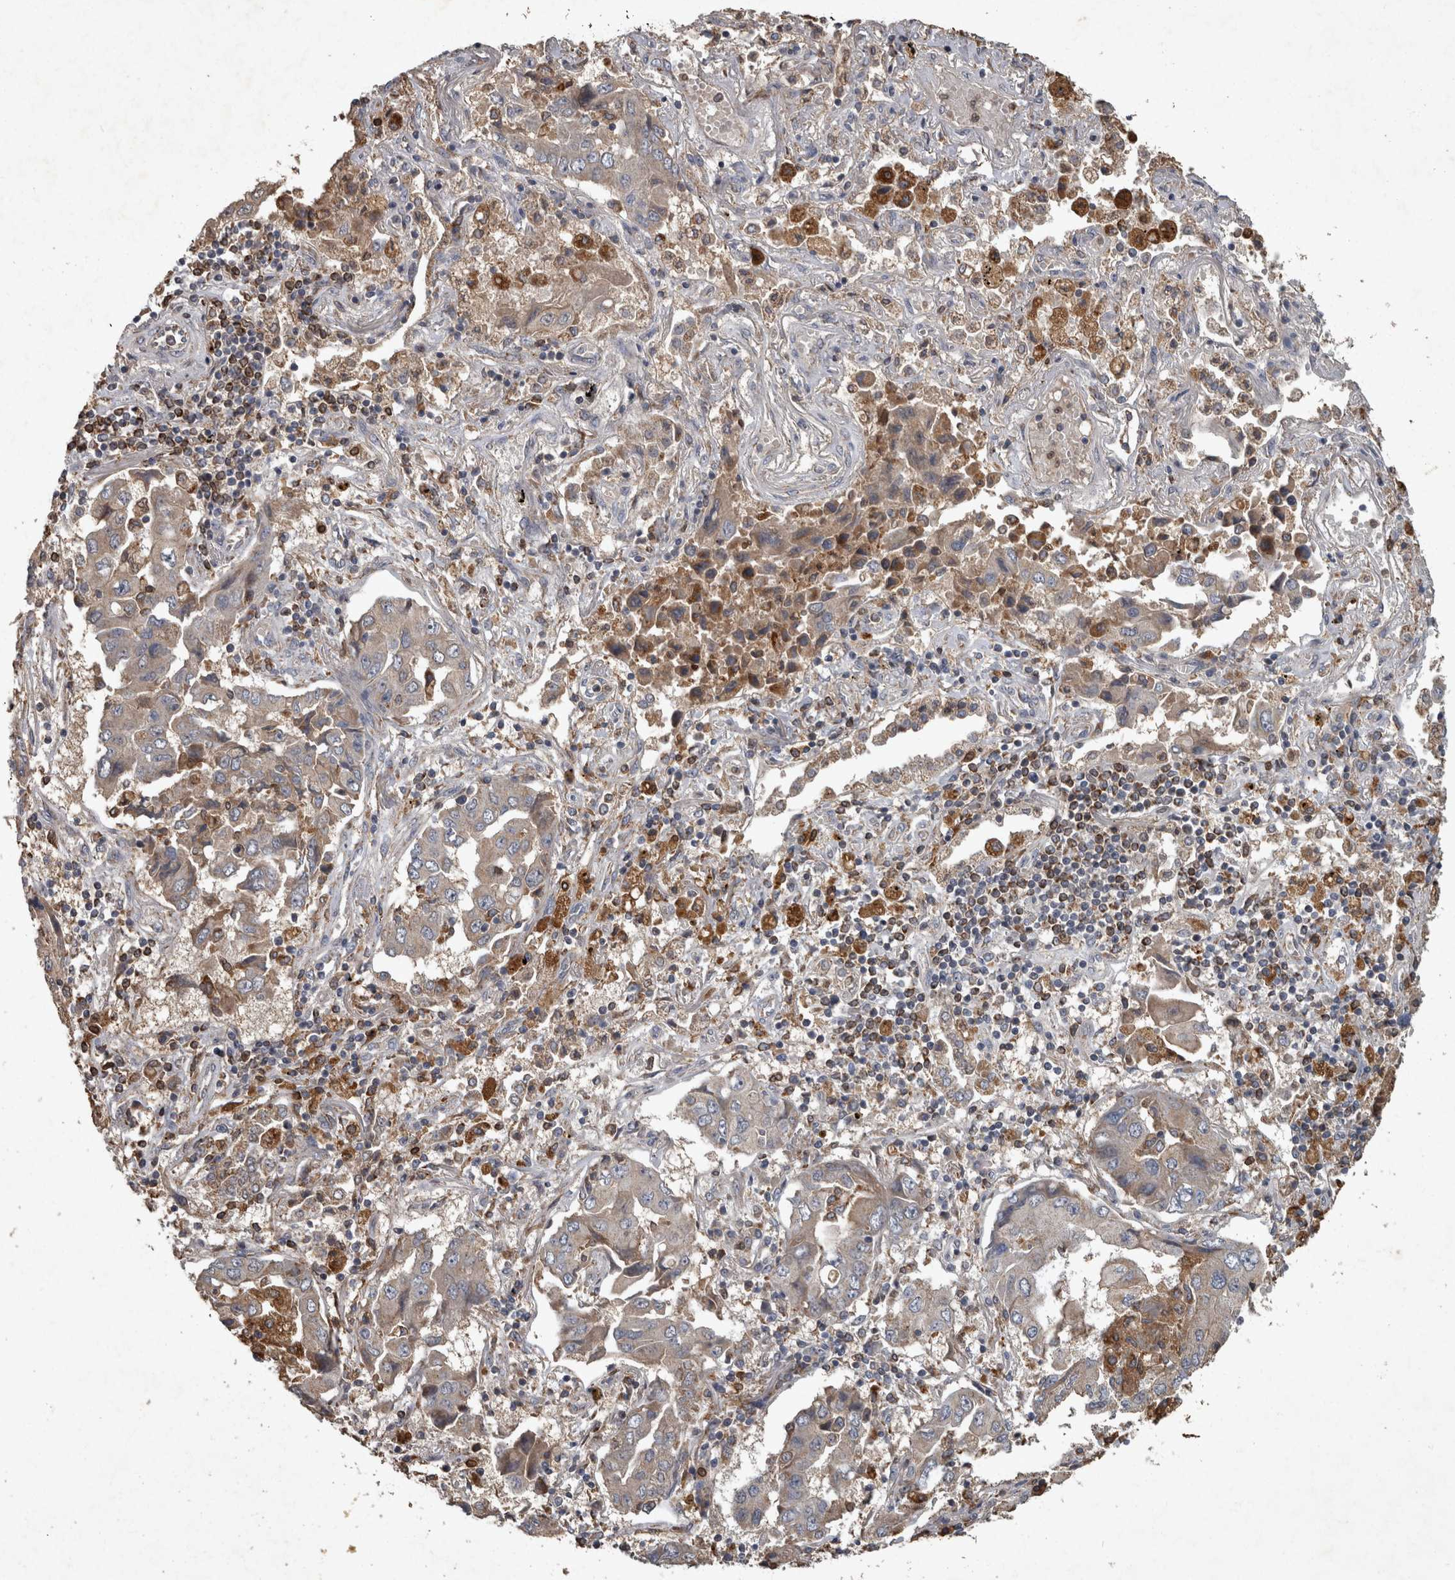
{"staining": {"intensity": "weak", "quantity": "25%-75%", "location": "cytoplasmic/membranous"}, "tissue": "lung cancer", "cell_type": "Tumor cells", "image_type": "cancer", "snomed": [{"axis": "morphology", "description": "Adenocarcinoma, NOS"}, {"axis": "topography", "description": "Lung"}], "caption": "Protein expression analysis of lung cancer displays weak cytoplasmic/membranous positivity in about 25%-75% of tumor cells. (Stains: DAB (3,3'-diaminobenzidine) in brown, nuclei in blue, Microscopy: brightfield microscopy at high magnification).", "gene": "PPP1R3C", "patient": {"sex": "female", "age": 65}}